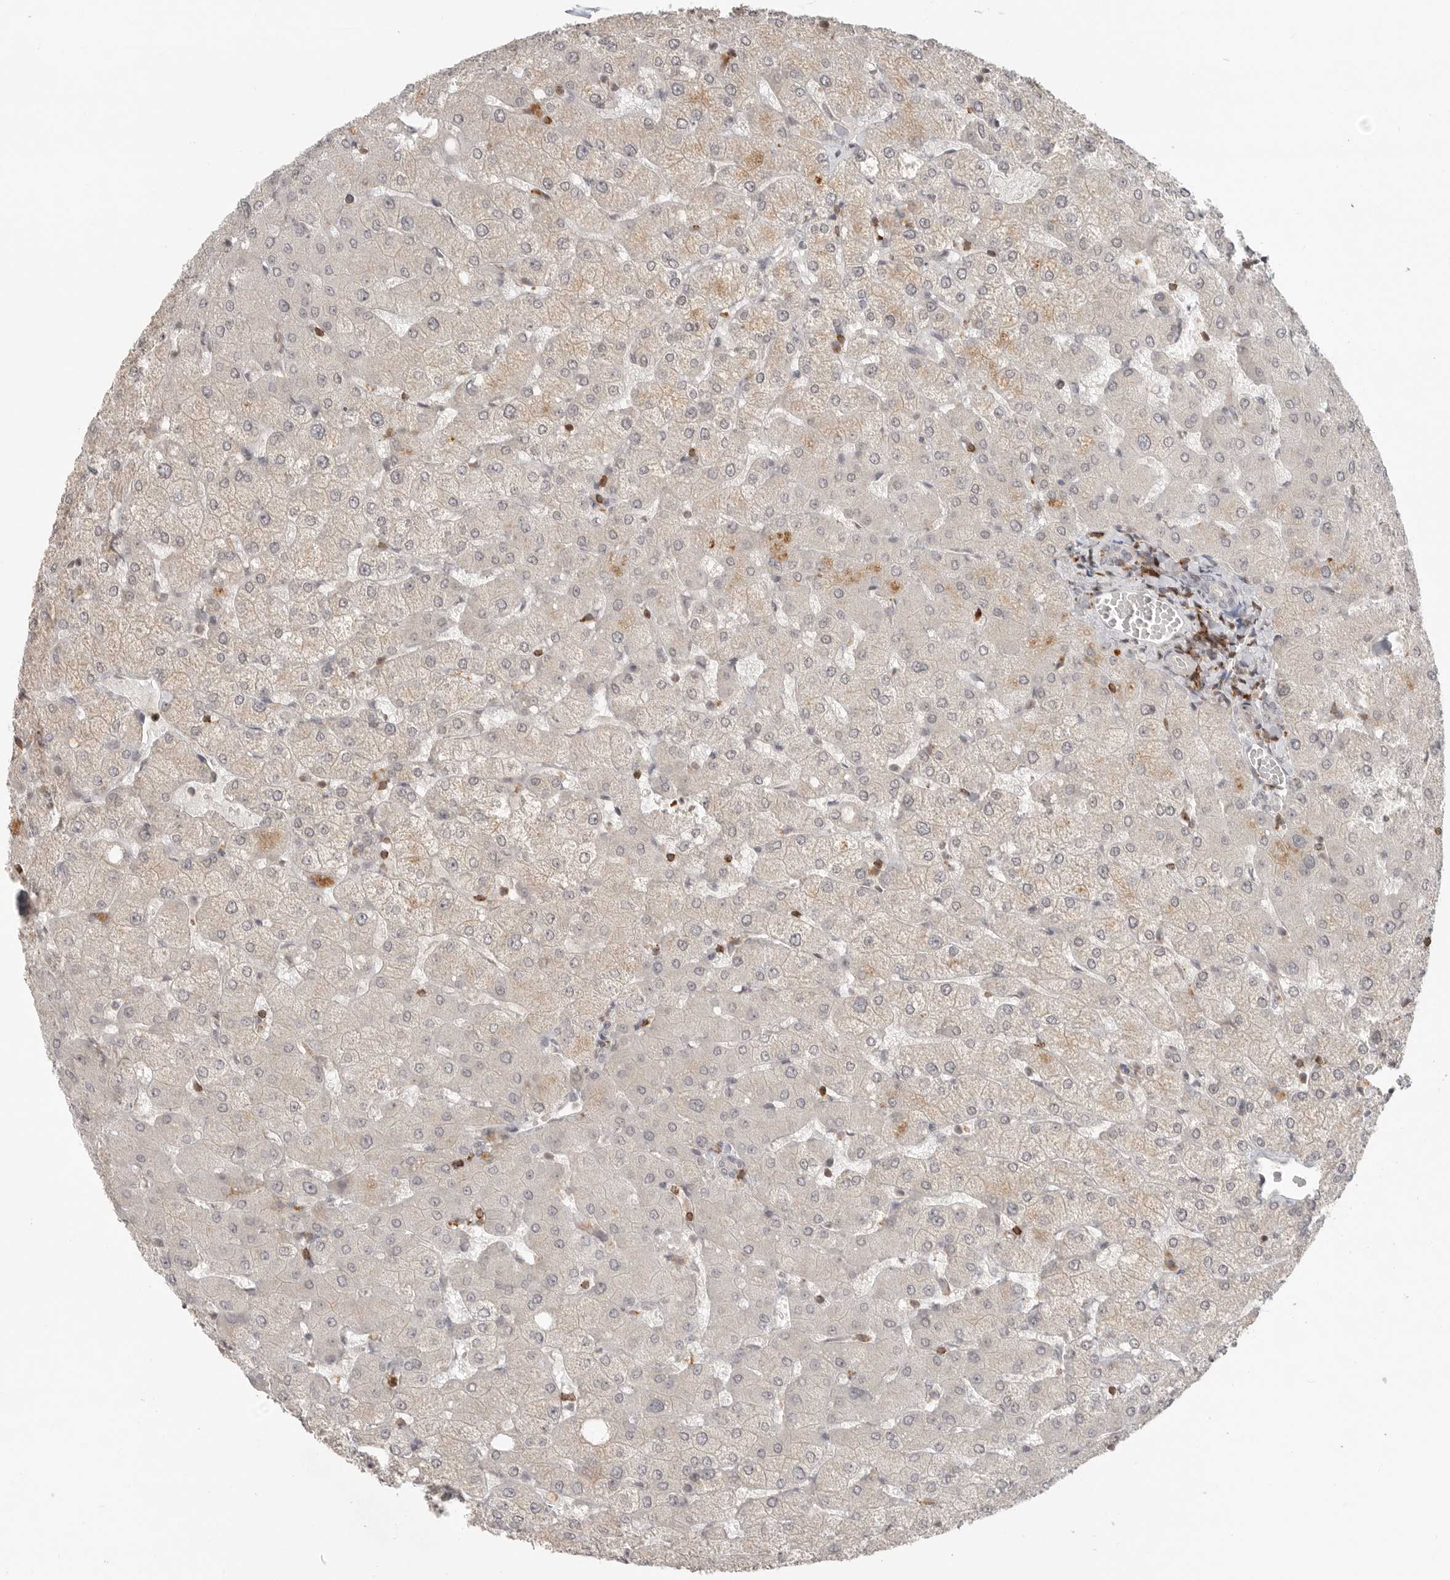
{"staining": {"intensity": "negative", "quantity": "none", "location": "none"}, "tissue": "liver", "cell_type": "Cholangiocytes", "image_type": "normal", "snomed": [{"axis": "morphology", "description": "Normal tissue, NOS"}, {"axis": "topography", "description": "Liver"}], "caption": "This is an immunohistochemistry histopathology image of unremarkable liver. There is no positivity in cholangiocytes.", "gene": "SH3KBP1", "patient": {"sex": "female", "age": 54}}